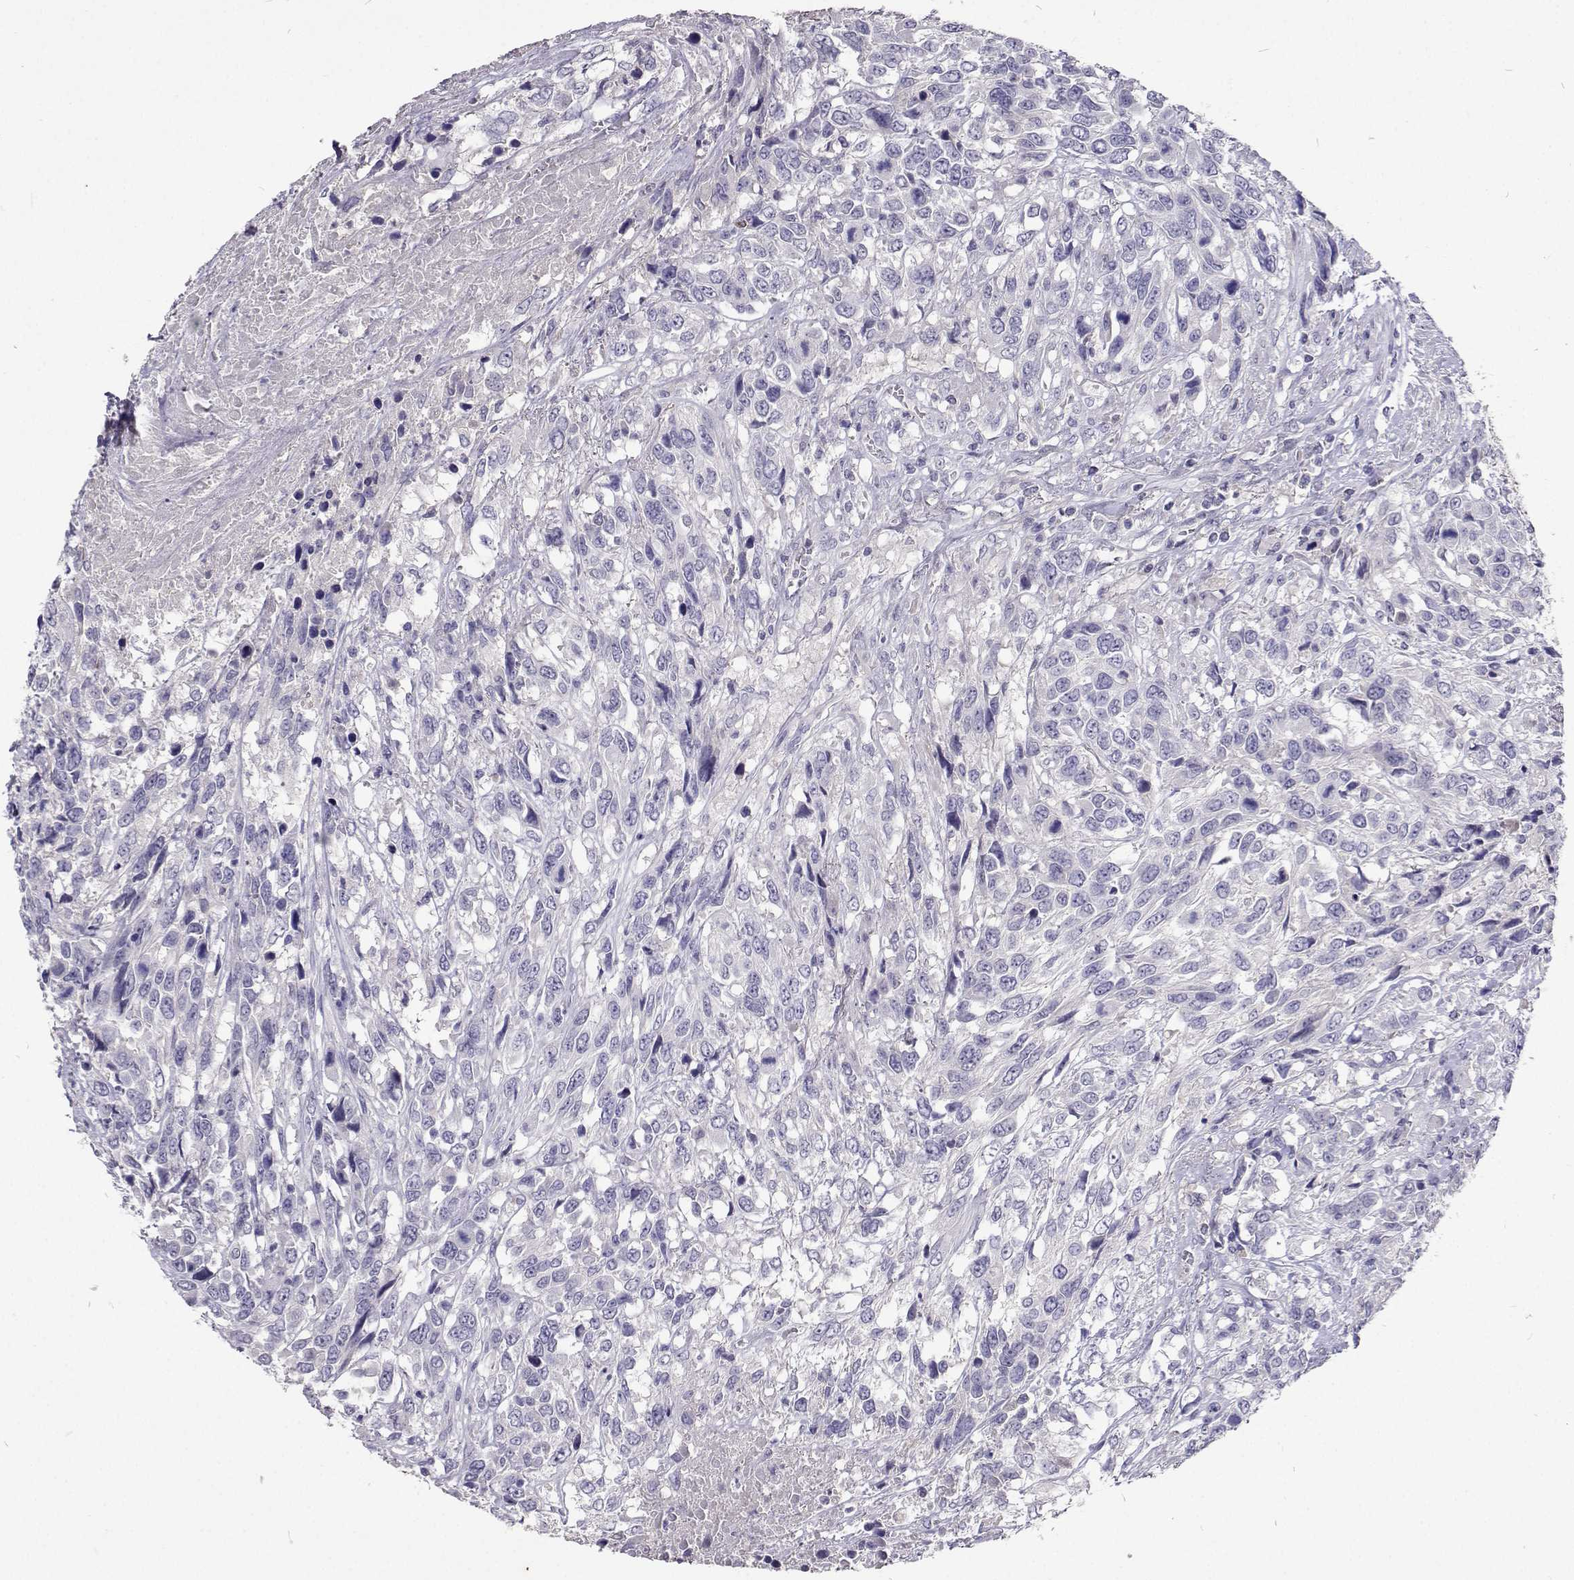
{"staining": {"intensity": "negative", "quantity": "none", "location": "none"}, "tissue": "urothelial cancer", "cell_type": "Tumor cells", "image_type": "cancer", "snomed": [{"axis": "morphology", "description": "Urothelial carcinoma, High grade"}, {"axis": "topography", "description": "Urinary bladder"}], "caption": "IHC photomicrograph of neoplastic tissue: urothelial cancer stained with DAB shows no significant protein staining in tumor cells.", "gene": "CFAP44", "patient": {"sex": "female", "age": 70}}